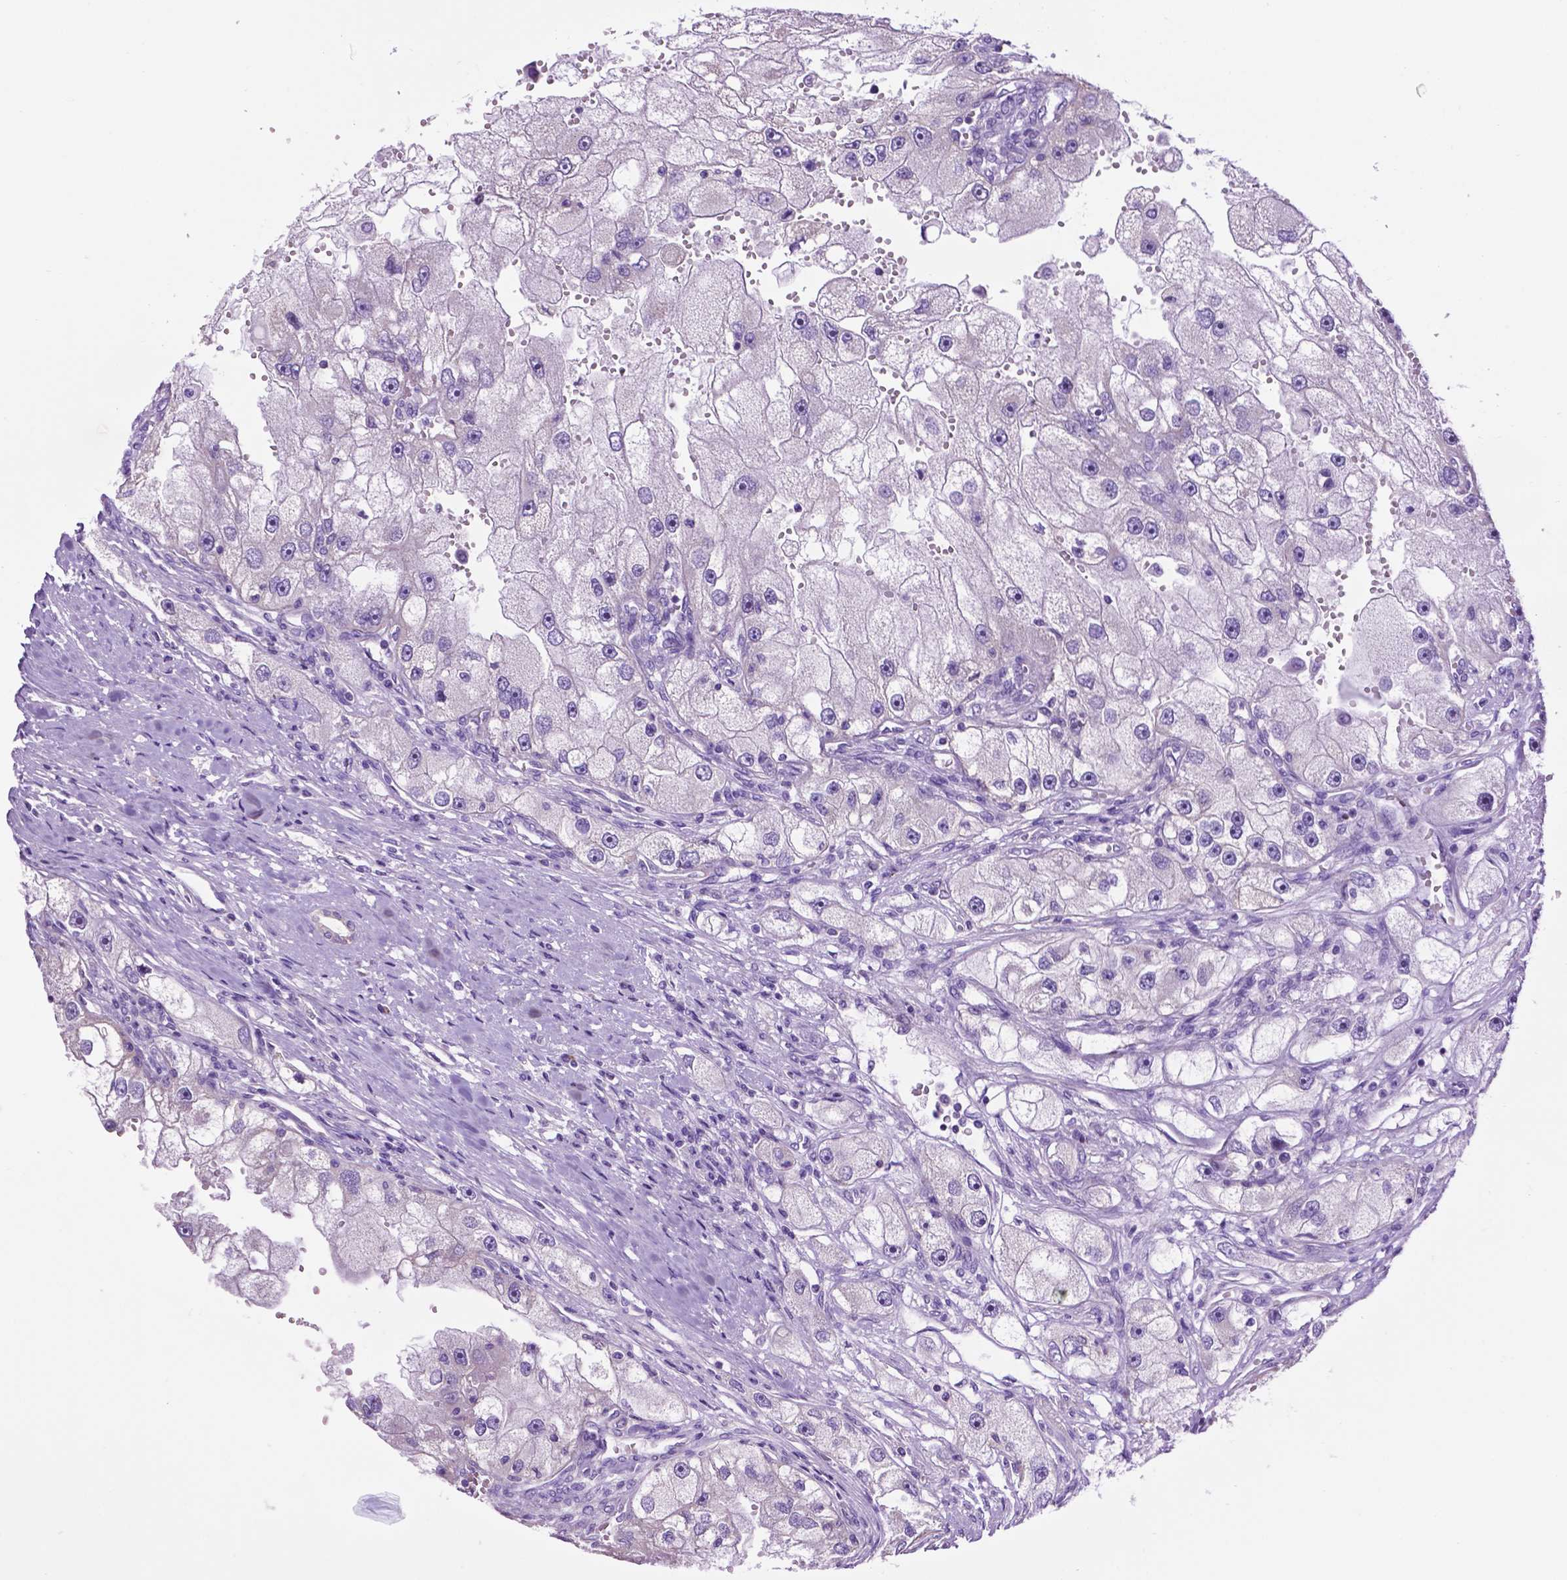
{"staining": {"intensity": "negative", "quantity": "none", "location": "none"}, "tissue": "renal cancer", "cell_type": "Tumor cells", "image_type": "cancer", "snomed": [{"axis": "morphology", "description": "Adenocarcinoma, NOS"}, {"axis": "topography", "description": "Kidney"}], "caption": "A histopathology image of human renal cancer (adenocarcinoma) is negative for staining in tumor cells.", "gene": "PHYHIP", "patient": {"sex": "male", "age": 63}}